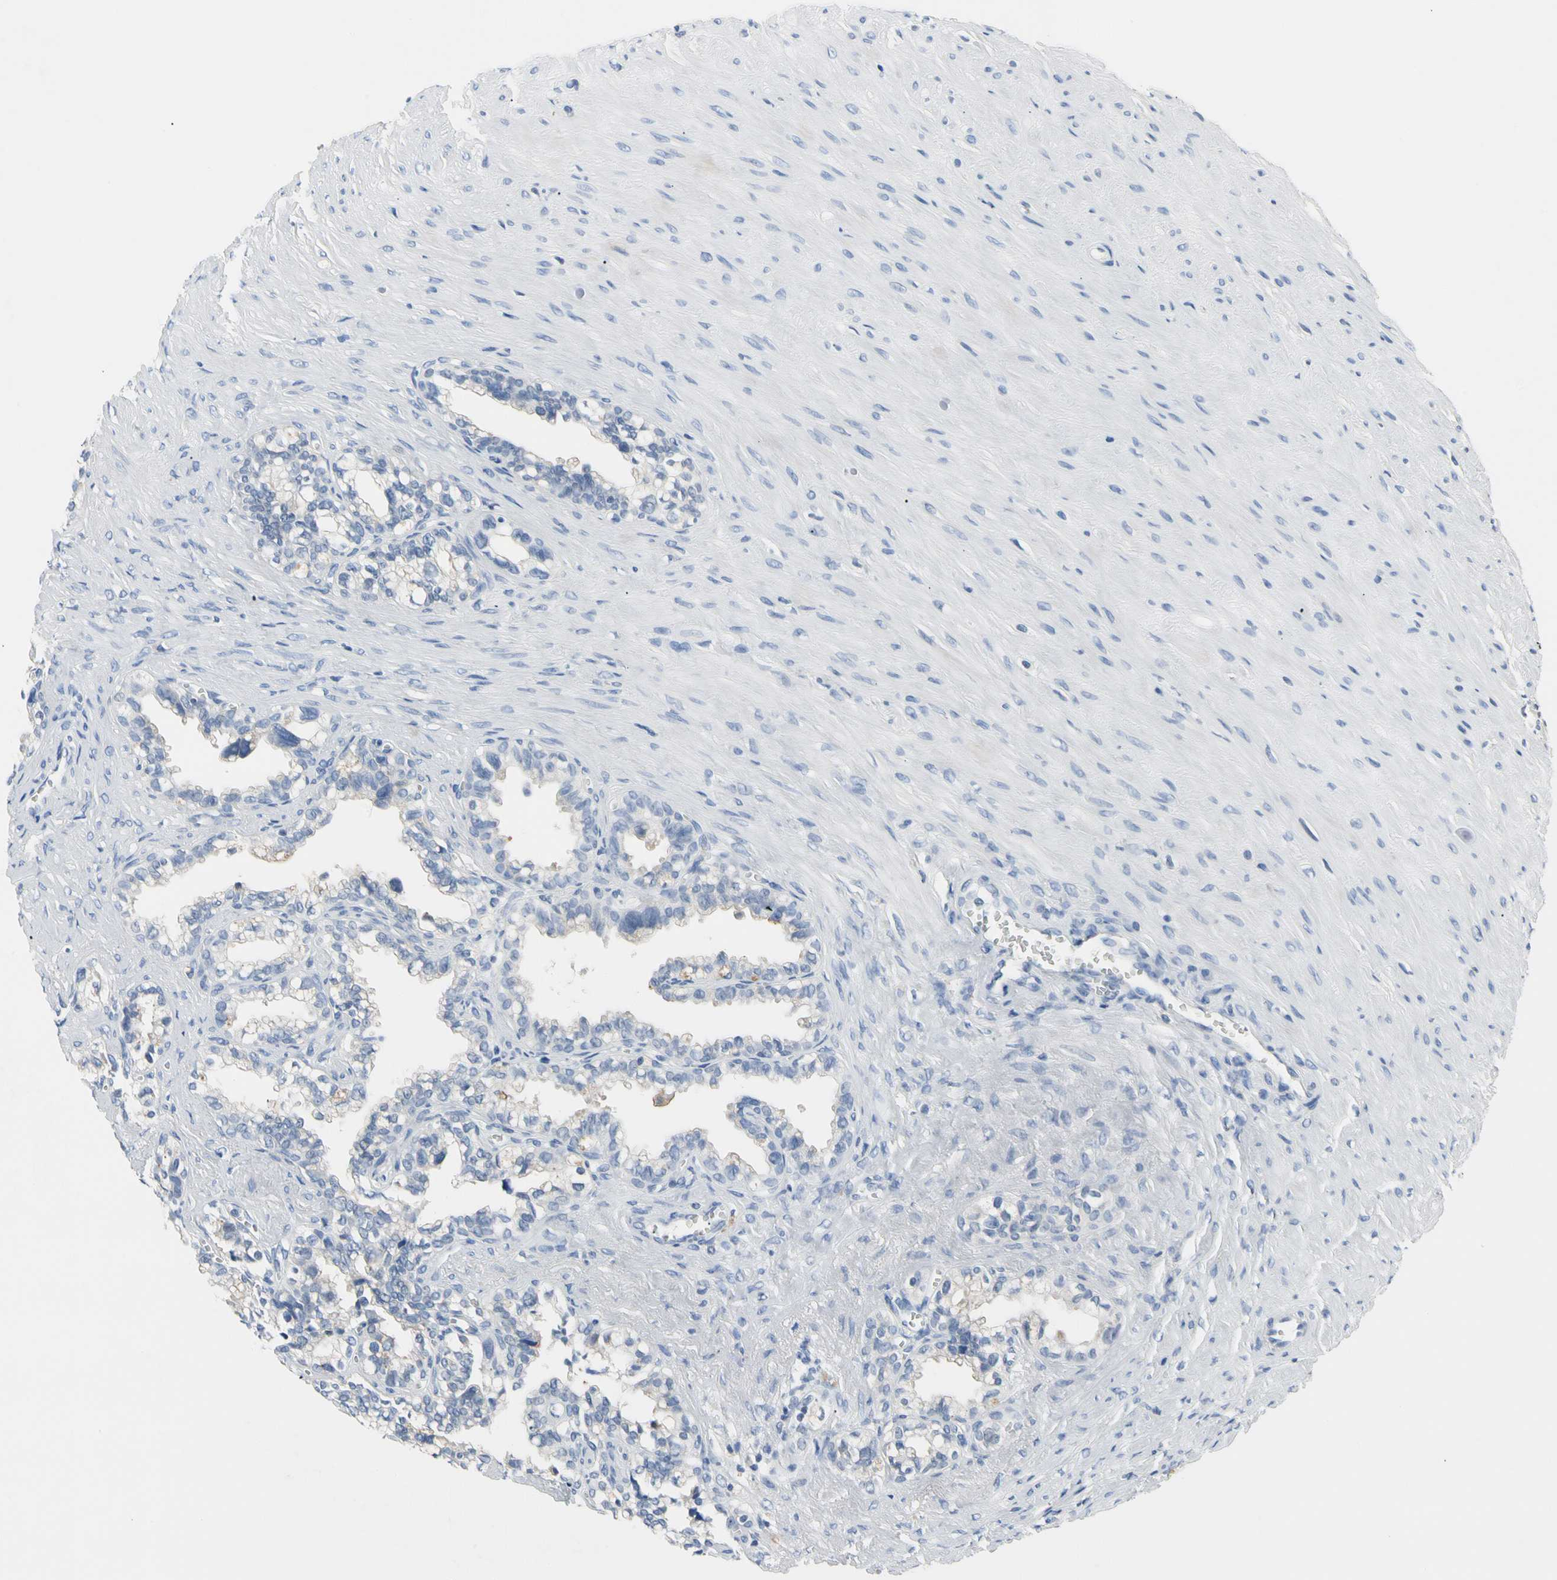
{"staining": {"intensity": "negative", "quantity": "none", "location": "none"}, "tissue": "seminal vesicle", "cell_type": "Glandular cells", "image_type": "normal", "snomed": [{"axis": "morphology", "description": "Normal tissue, NOS"}, {"axis": "topography", "description": "Seminal veicle"}], "caption": "Human seminal vesicle stained for a protein using immunohistochemistry exhibits no staining in glandular cells.", "gene": "MARK1", "patient": {"sex": "male", "age": 60}}